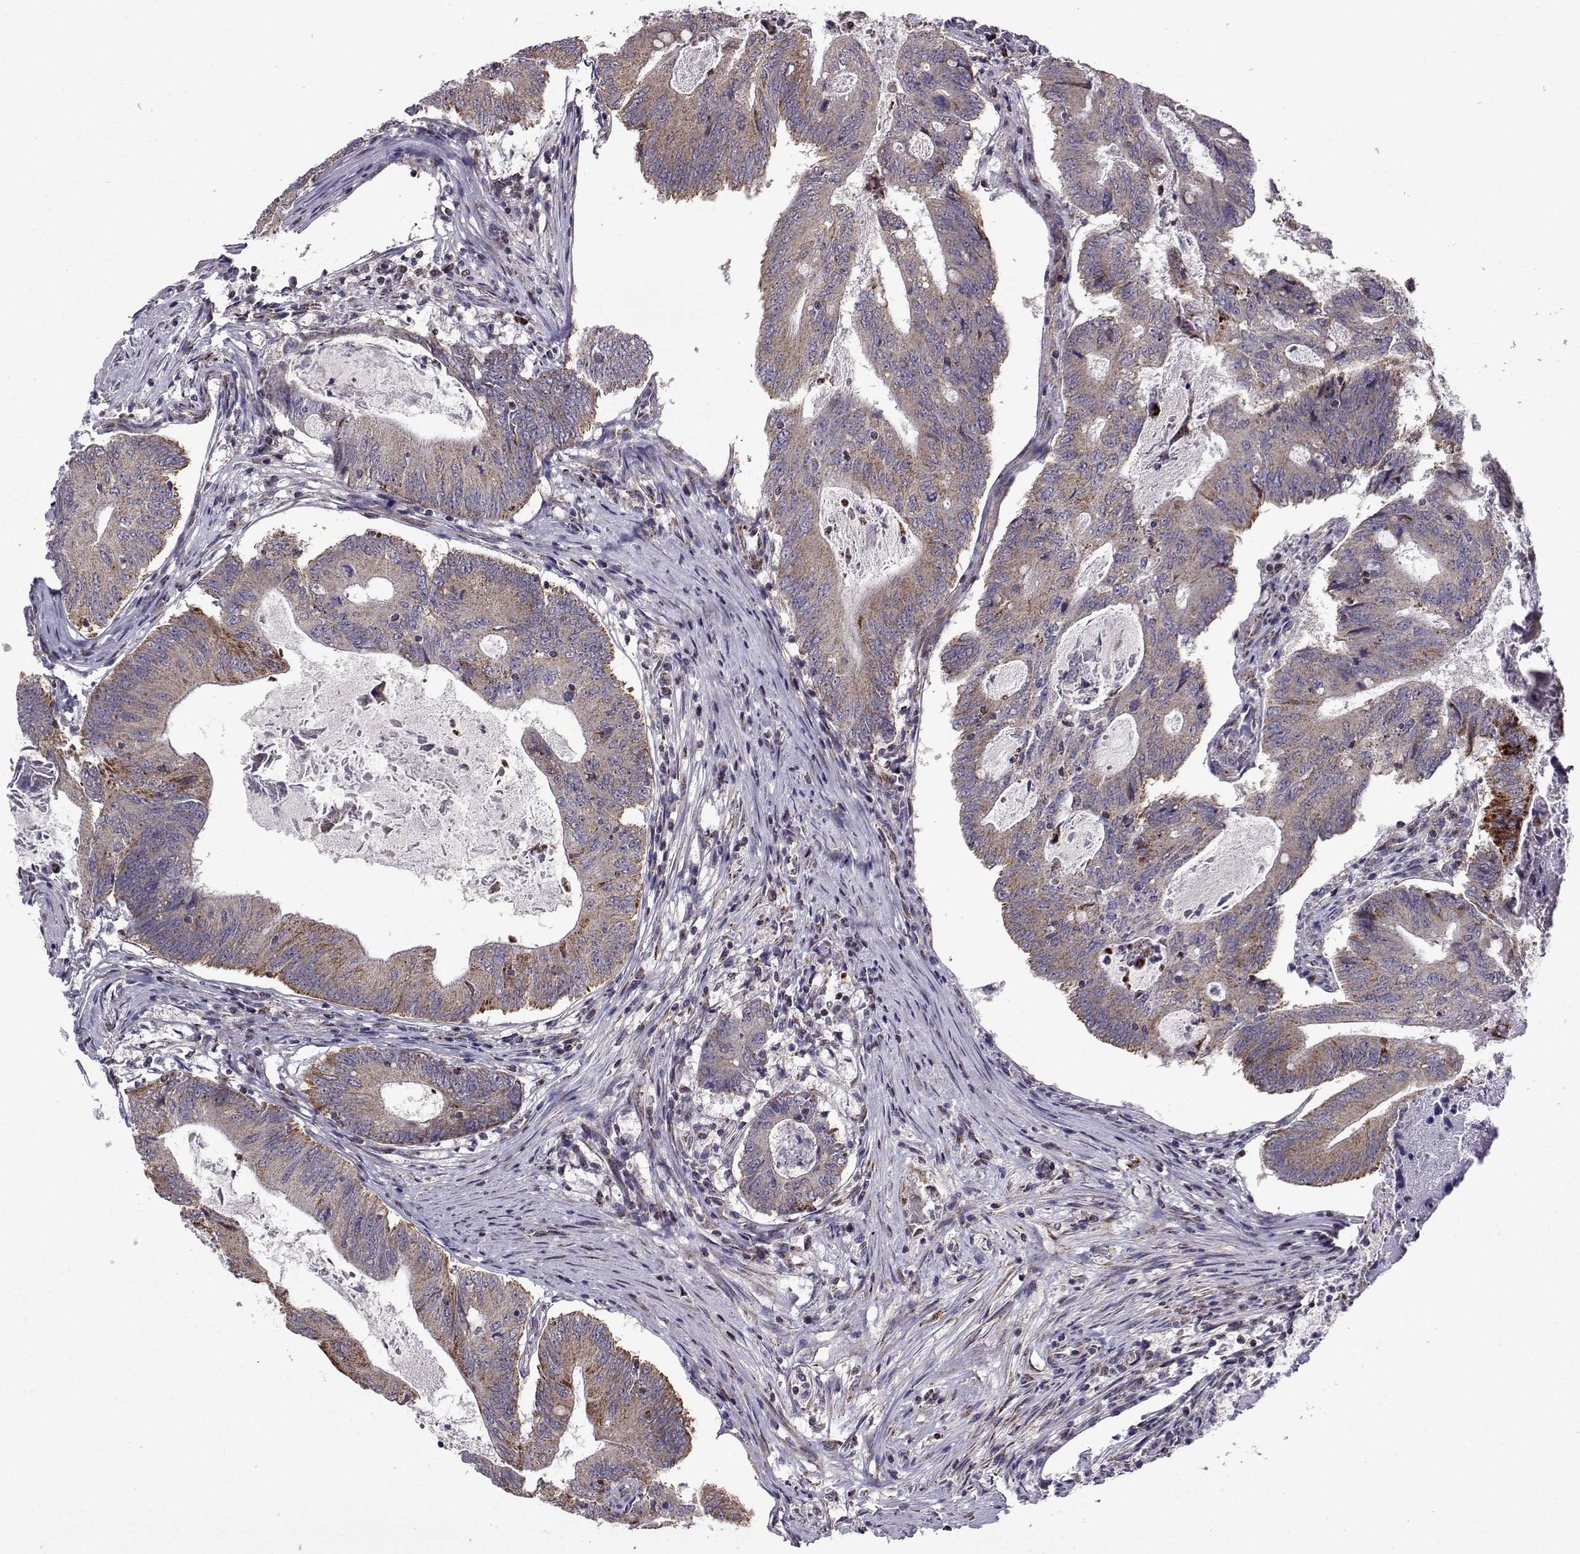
{"staining": {"intensity": "moderate", "quantity": "<25%", "location": "cytoplasmic/membranous"}, "tissue": "colorectal cancer", "cell_type": "Tumor cells", "image_type": "cancer", "snomed": [{"axis": "morphology", "description": "Adenocarcinoma, NOS"}, {"axis": "topography", "description": "Colon"}], "caption": "An IHC image of tumor tissue is shown. Protein staining in brown highlights moderate cytoplasmic/membranous positivity in adenocarcinoma (colorectal) within tumor cells.", "gene": "TAB2", "patient": {"sex": "female", "age": 70}}